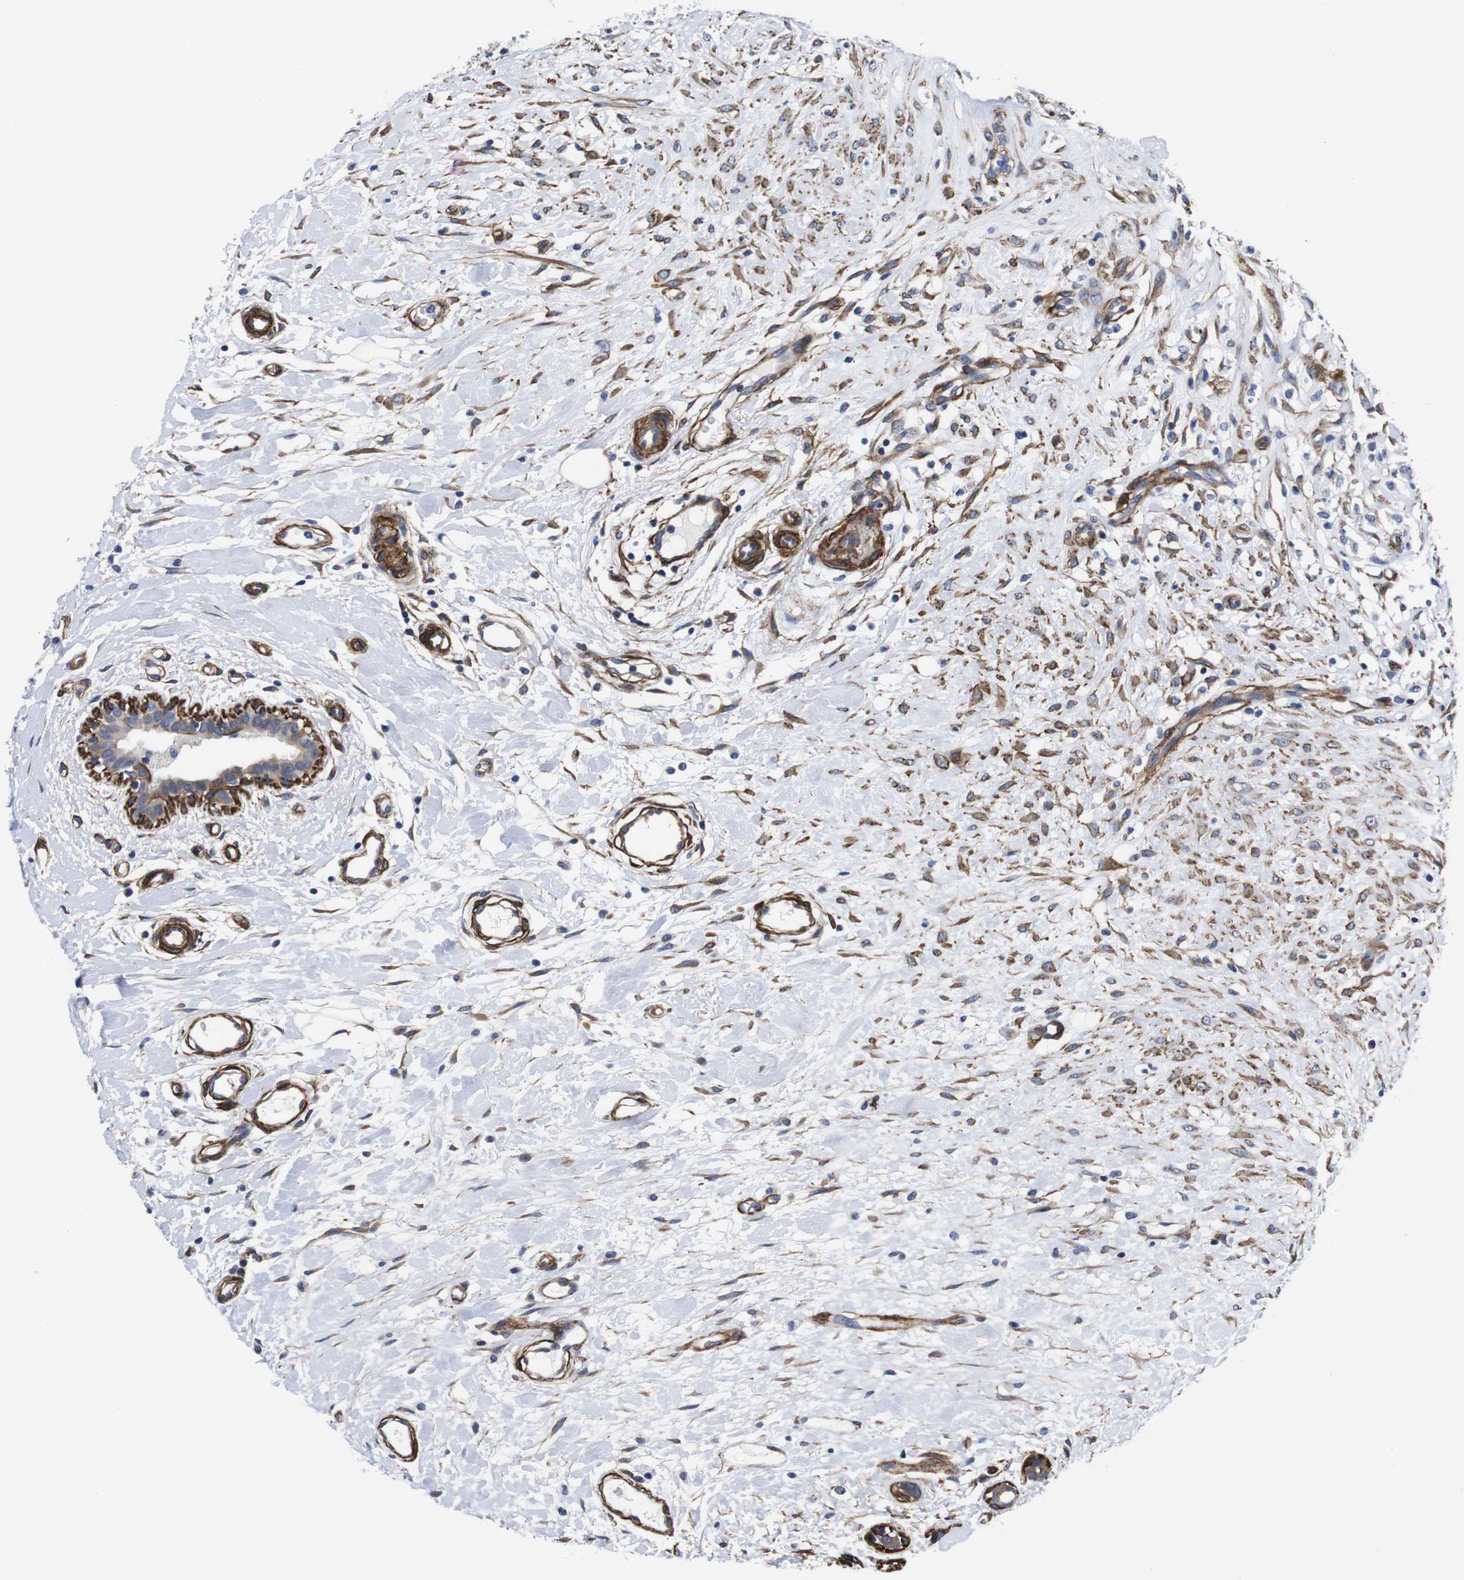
{"staining": {"intensity": "moderate", "quantity": ">75%", "location": "cytoplasmic/membranous"}, "tissue": "breast cancer", "cell_type": "Tumor cells", "image_type": "cancer", "snomed": [{"axis": "morphology", "description": "Duct carcinoma"}, {"axis": "topography", "description": "Breast"}], "caption": "A photomicrograph of intraductal carcinoma (breast) stained for a protein reveals moderate cytoplasmic/membranous brown staining in tumor cells. (Brightfield microscopy of DAB IHC at high magnification).", "gene": "WNT10A", "patient": {"sex": "female", "age": 40}}